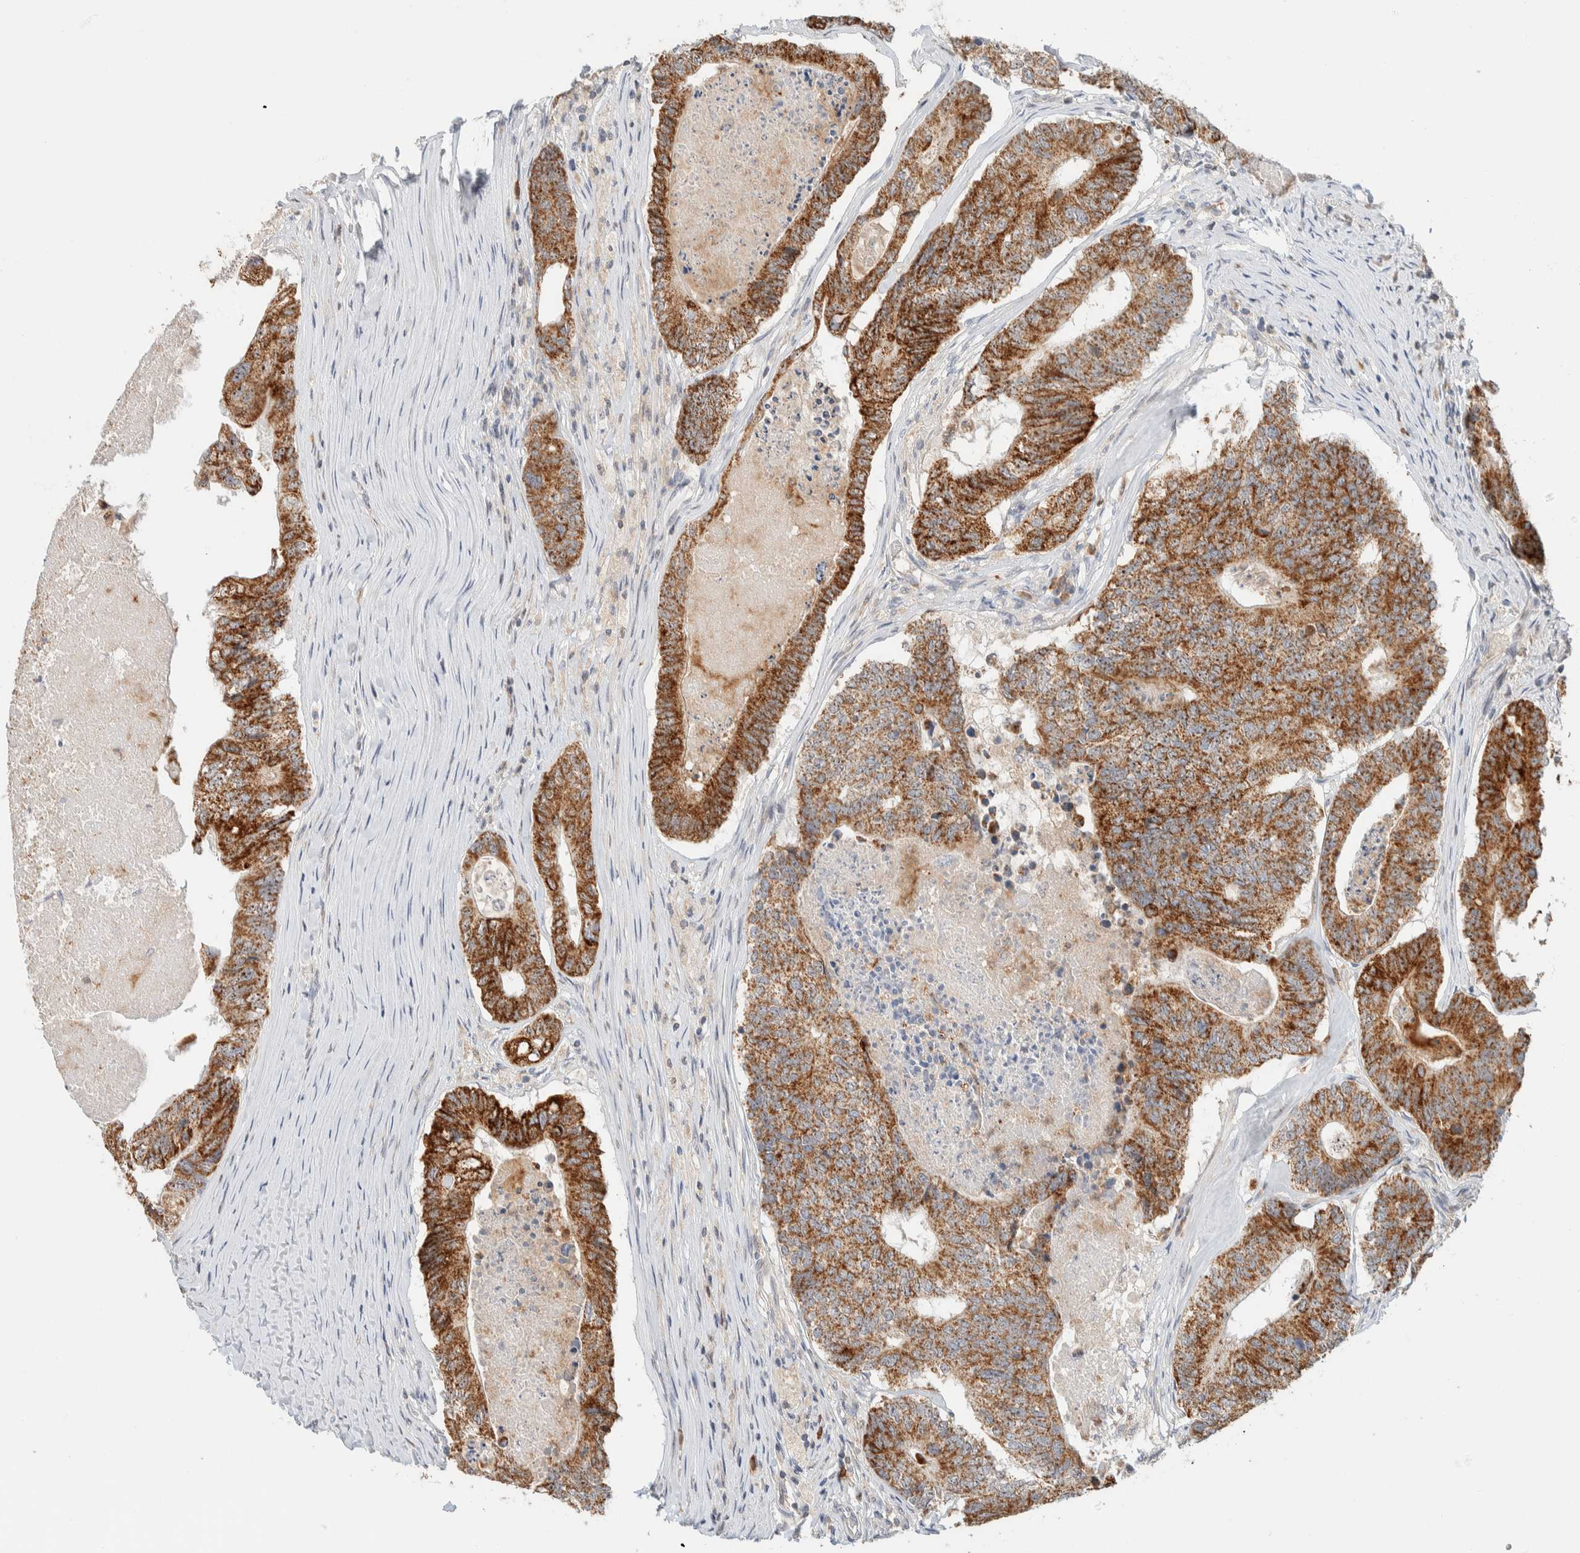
{"staining": {"intensity": "strong", "quantity": ">75%", "location": "cytoplasmic/membranous"}, "tissue": "colorectal cancer", "cell_type": "Tumor cells", "image_type": "cancer", "snomed": [{"axis": "morphology", "description": "Adenocarcinoma, NOS"}, {"axis": "topography", "description": "Colon"}], "caption": "Colorectal cancer (adenocarcinoma) stained with a brown dye shows strong cytoplasmic/membranous positive staining in about >75% of tumor cells.", "gene": "HDHD3", "patient": {"sex": "female", "age": 67}}